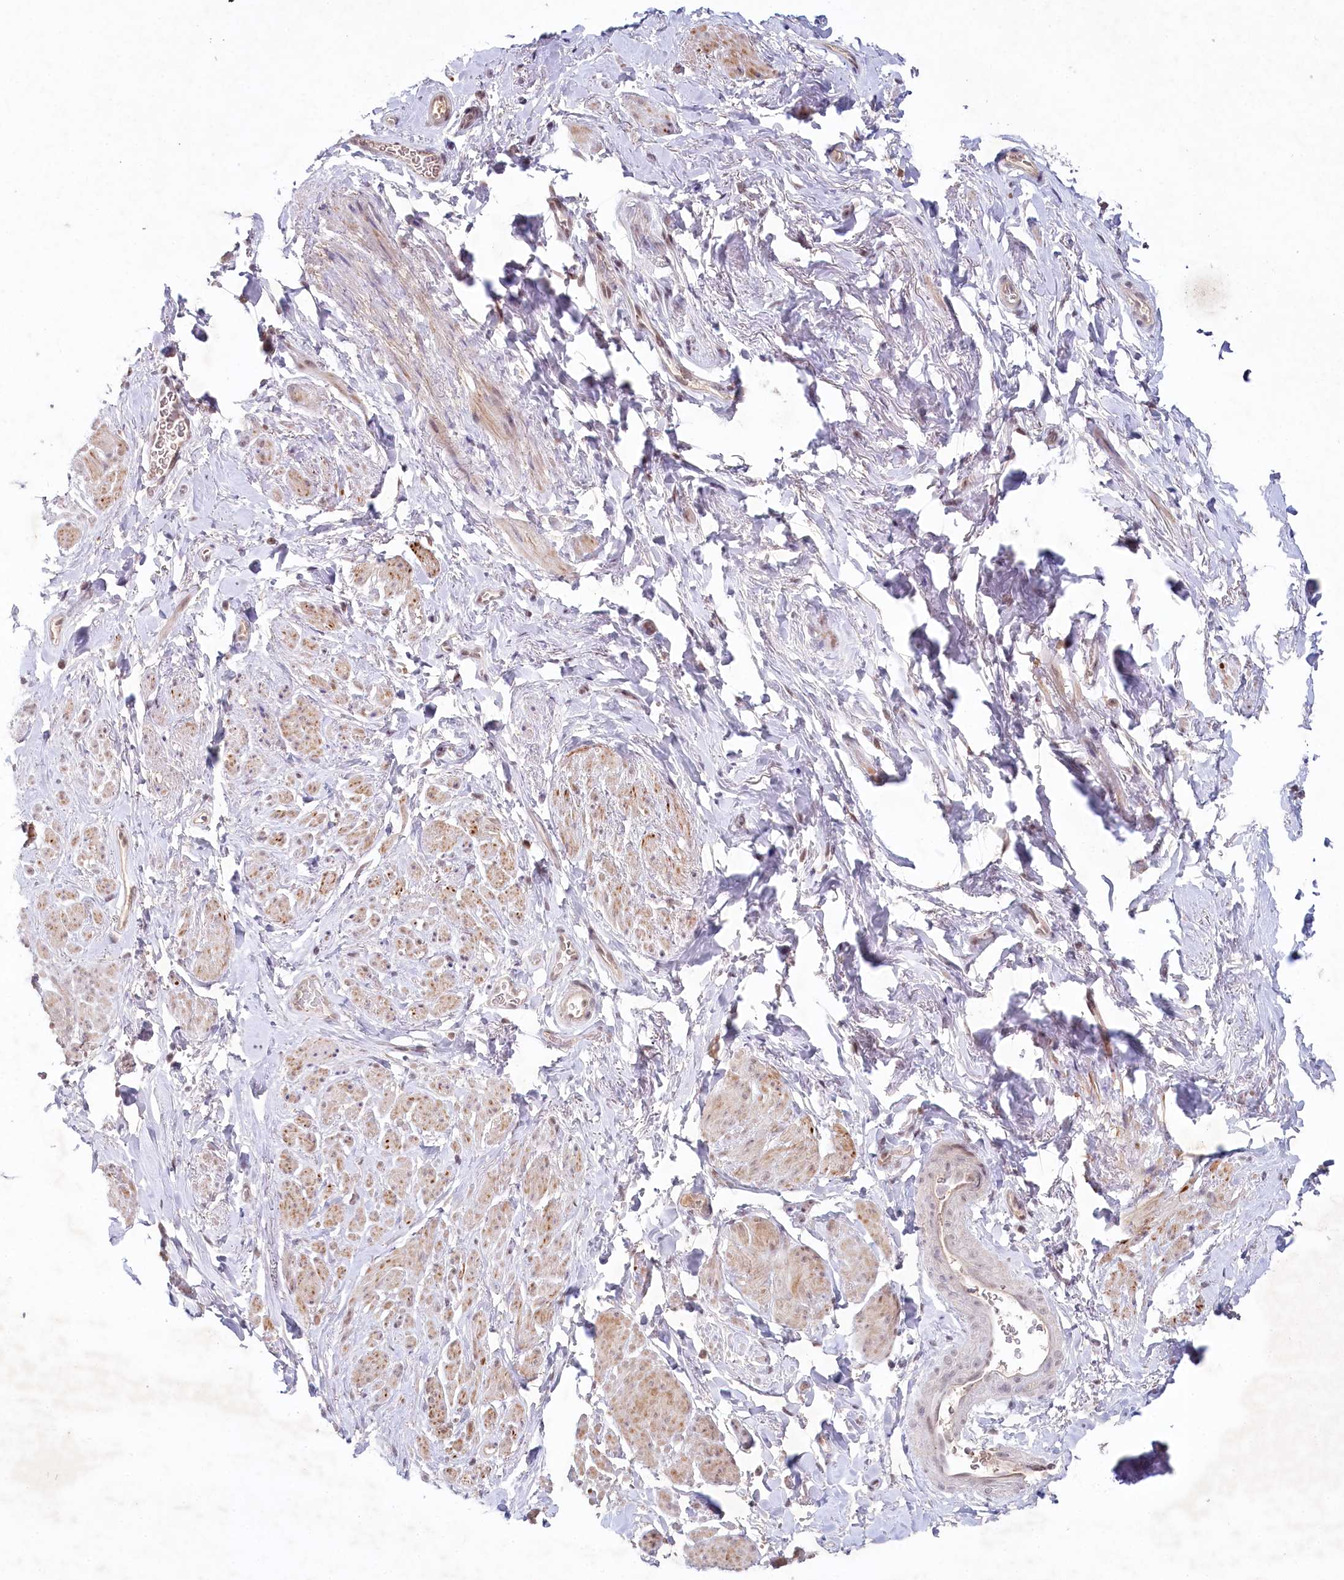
{"staining": {"intensity": "moderate", "quantity": "<25%", "location": "cytoplasmic/membranous"}, "tissue": "smooth muscle", "cell_type": "Smooth muscle cells", "image_type": "normal", "snomed": [{"axis": "morphology", "description": "Normal tissue, NOS"}, {"axis": "topography", "description": "Smooth muscle"}, {"axis": "topography", "description": "Peripheral nerve tissue"}], "caption": "Protein expression analysis of benign human smooth muscle reveals moderate cytoplasmic/membranous positivity in approximately <25% of smooth muscle cells.", "gene": "AMTN", "patient": {"sex": "male", "age": 69}}